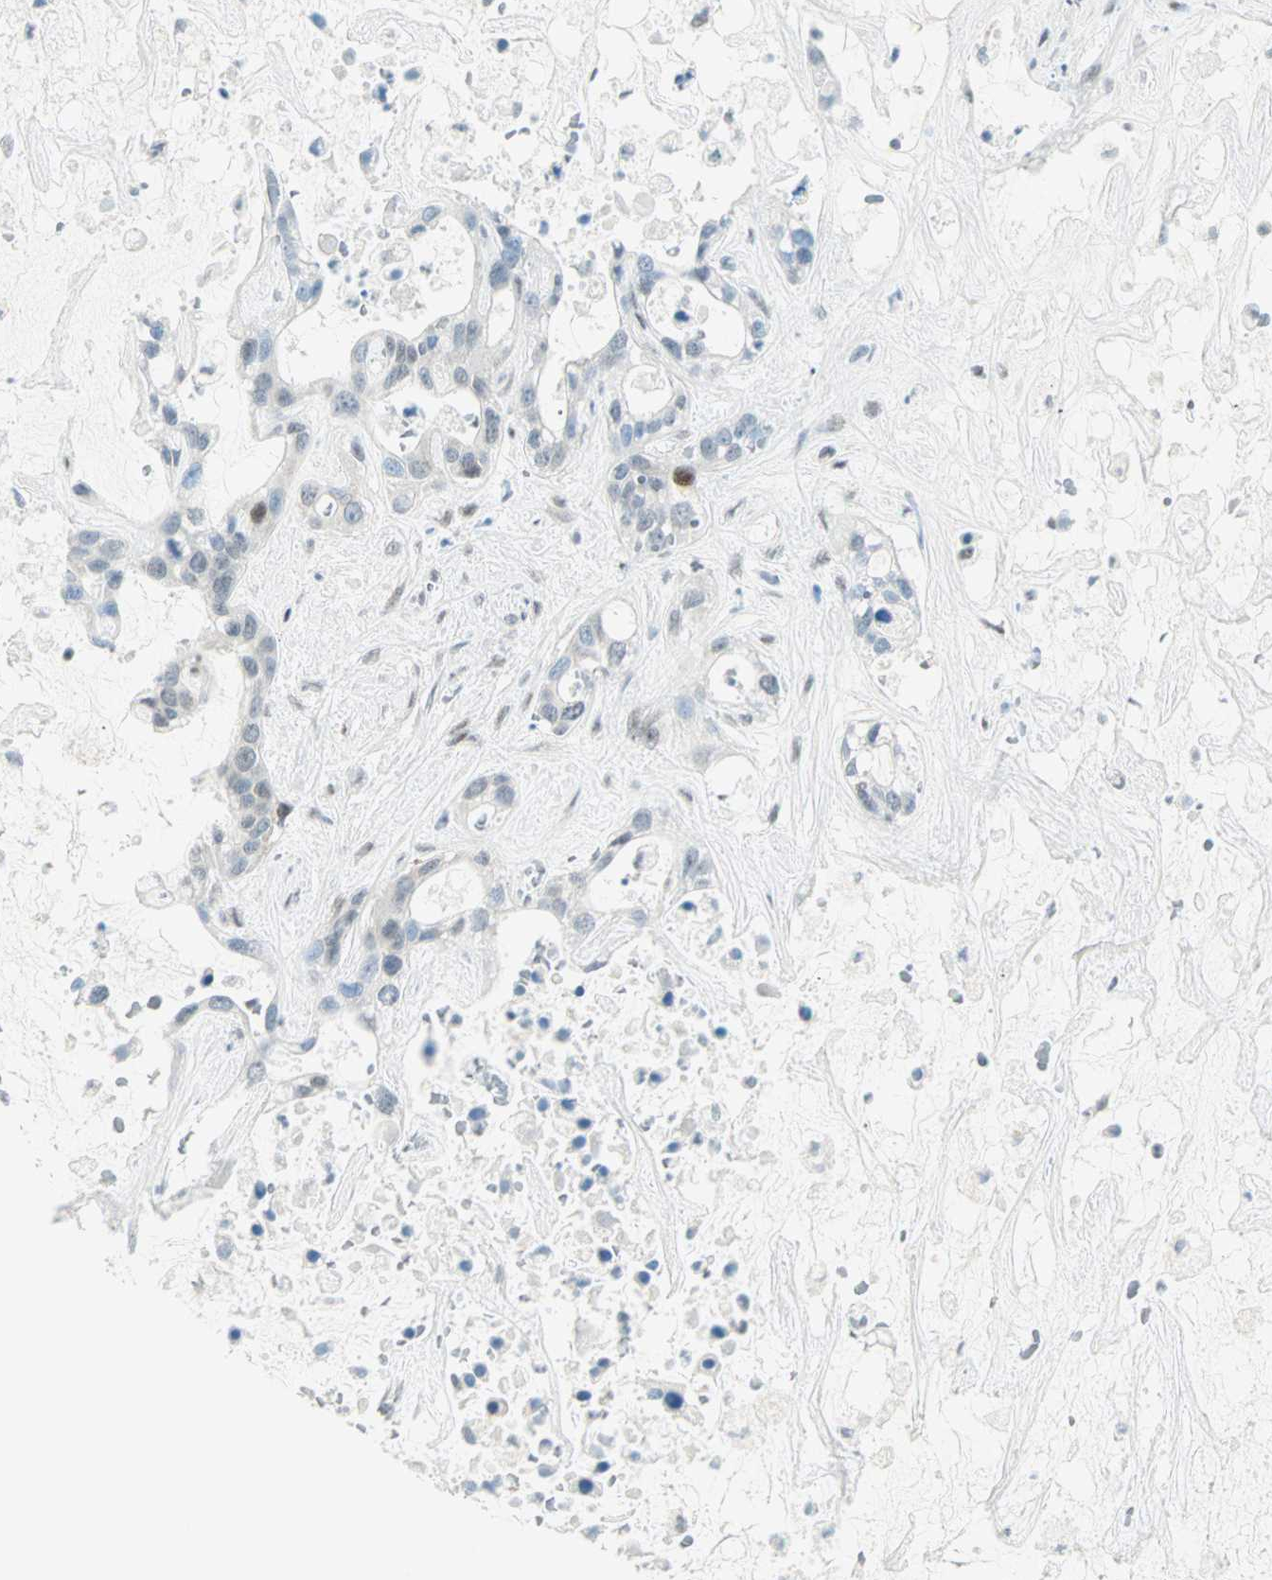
{"staining": {"intensity": "weak", "quantity": "<25%", "location": "nuclear"}, "tissue": "liver cancer", "cell_type": "Tumor cells", "image_type": "cancer", "snomed": [{"axis": "morphology", "description": "Cholangiocarcinoma"}, {"axis": "topography", "description": "Liver"}], "caption": "Immunohistochemistry histopathology image of liver cancer stained for a protein (brown), which displays no staining in tumor cells.", "gene": "PKNOX1", "patient": {"sex": "female", "age": 65}}